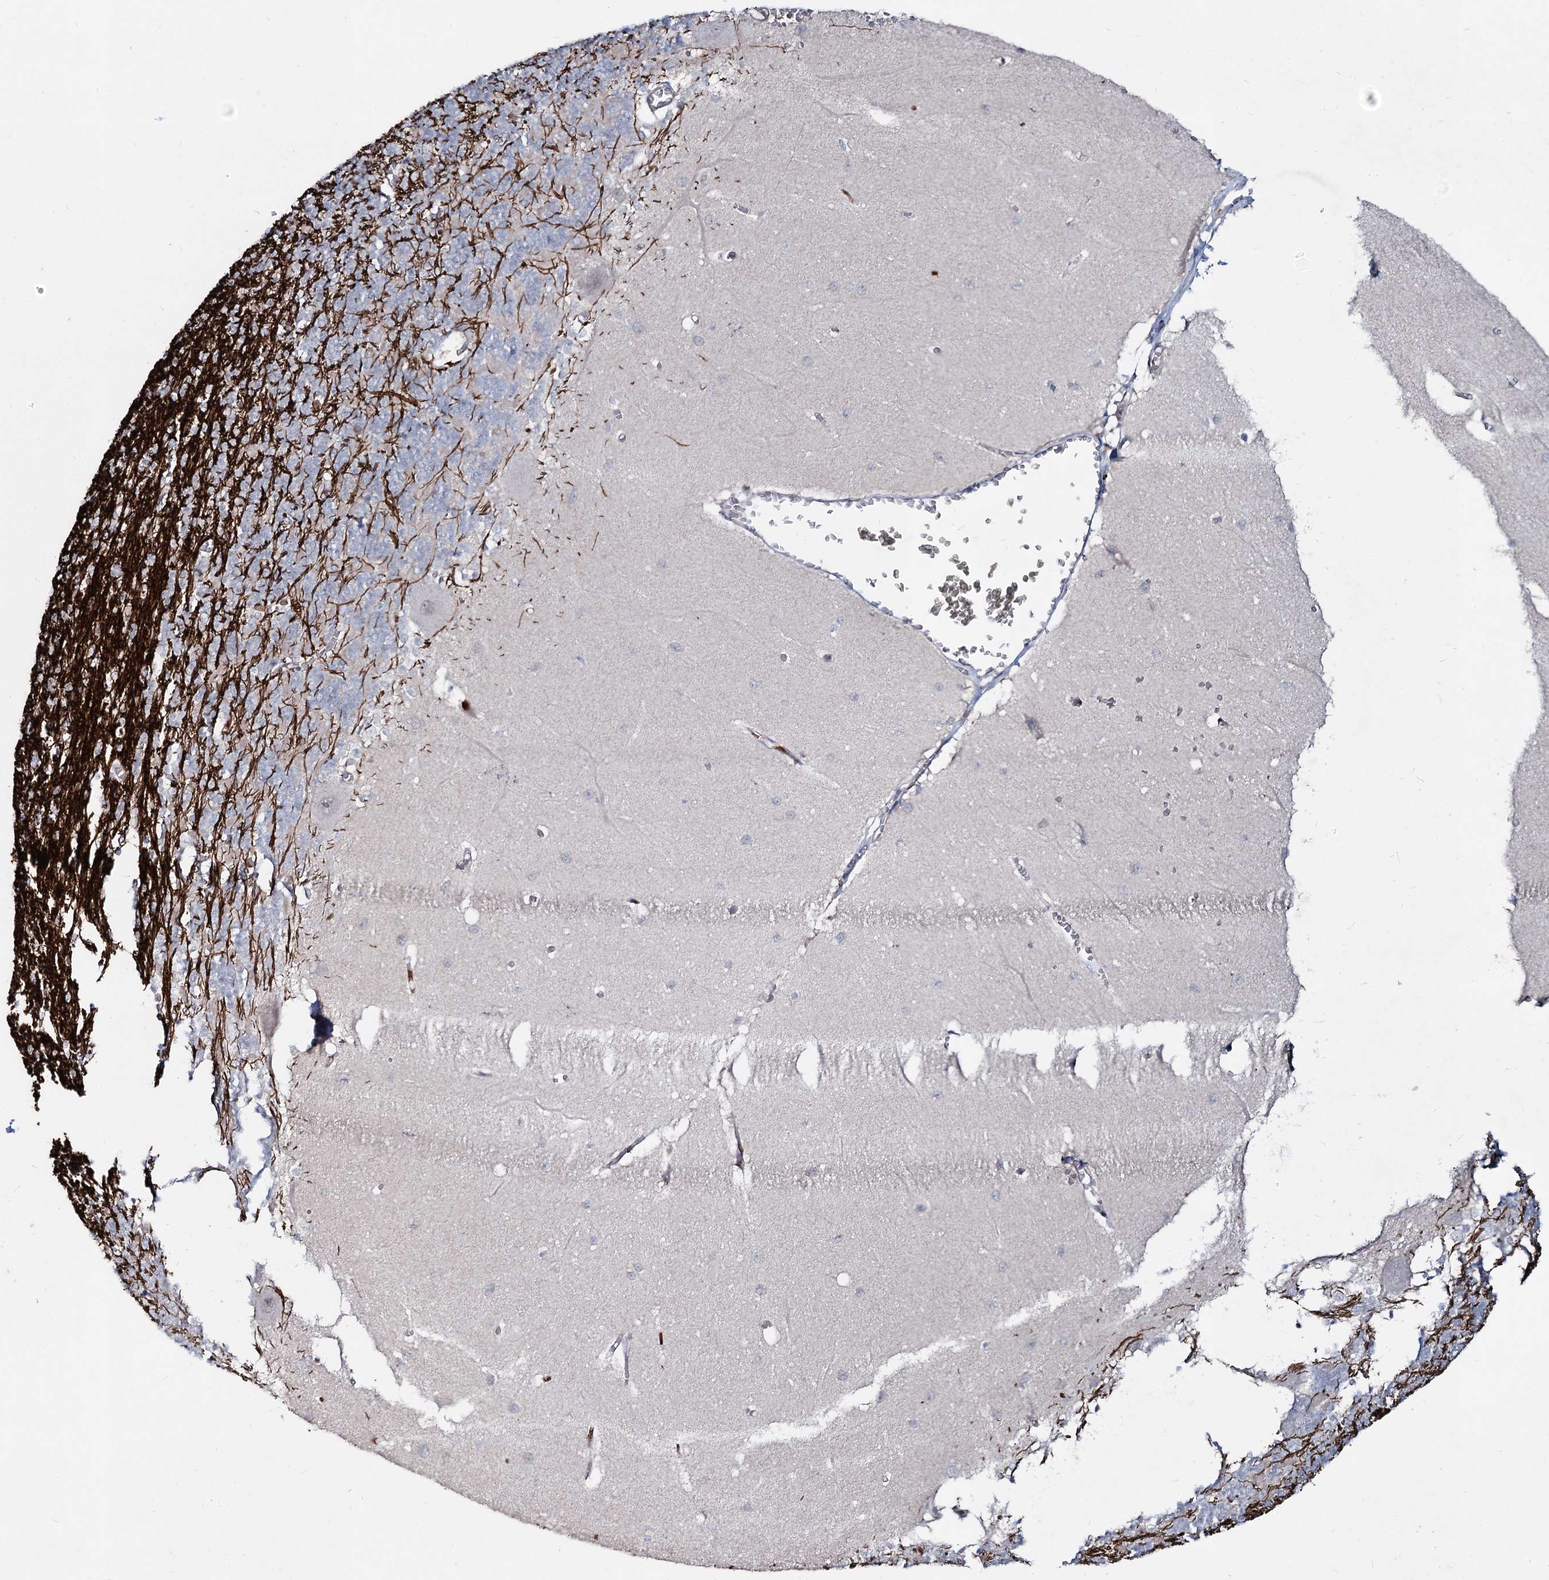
{"staining": {"intensity": "negative", "quantity": "none", "location": "none"}, "tissue": "cerebellum", "cell_type": "Cells in granular layer", "image_type": "normal", "snomed": [{"axis": "morphology", "description": "Normal tissue, NOS"}, {"axis": "topography", "description": "Cerebellum"}], "caption": "Immunohistochemistry image of unremarkable cerebellum stained for a protein (brown), which displays no staining in cells in granular layer. Brightfield microscopy of immunohistochemistry (IHC) stained with DAB (brown) and hematoxylin (blue), captured at high magnification.", "gene": "RNF6", "patient": {"sex": "male", "age": 37}}